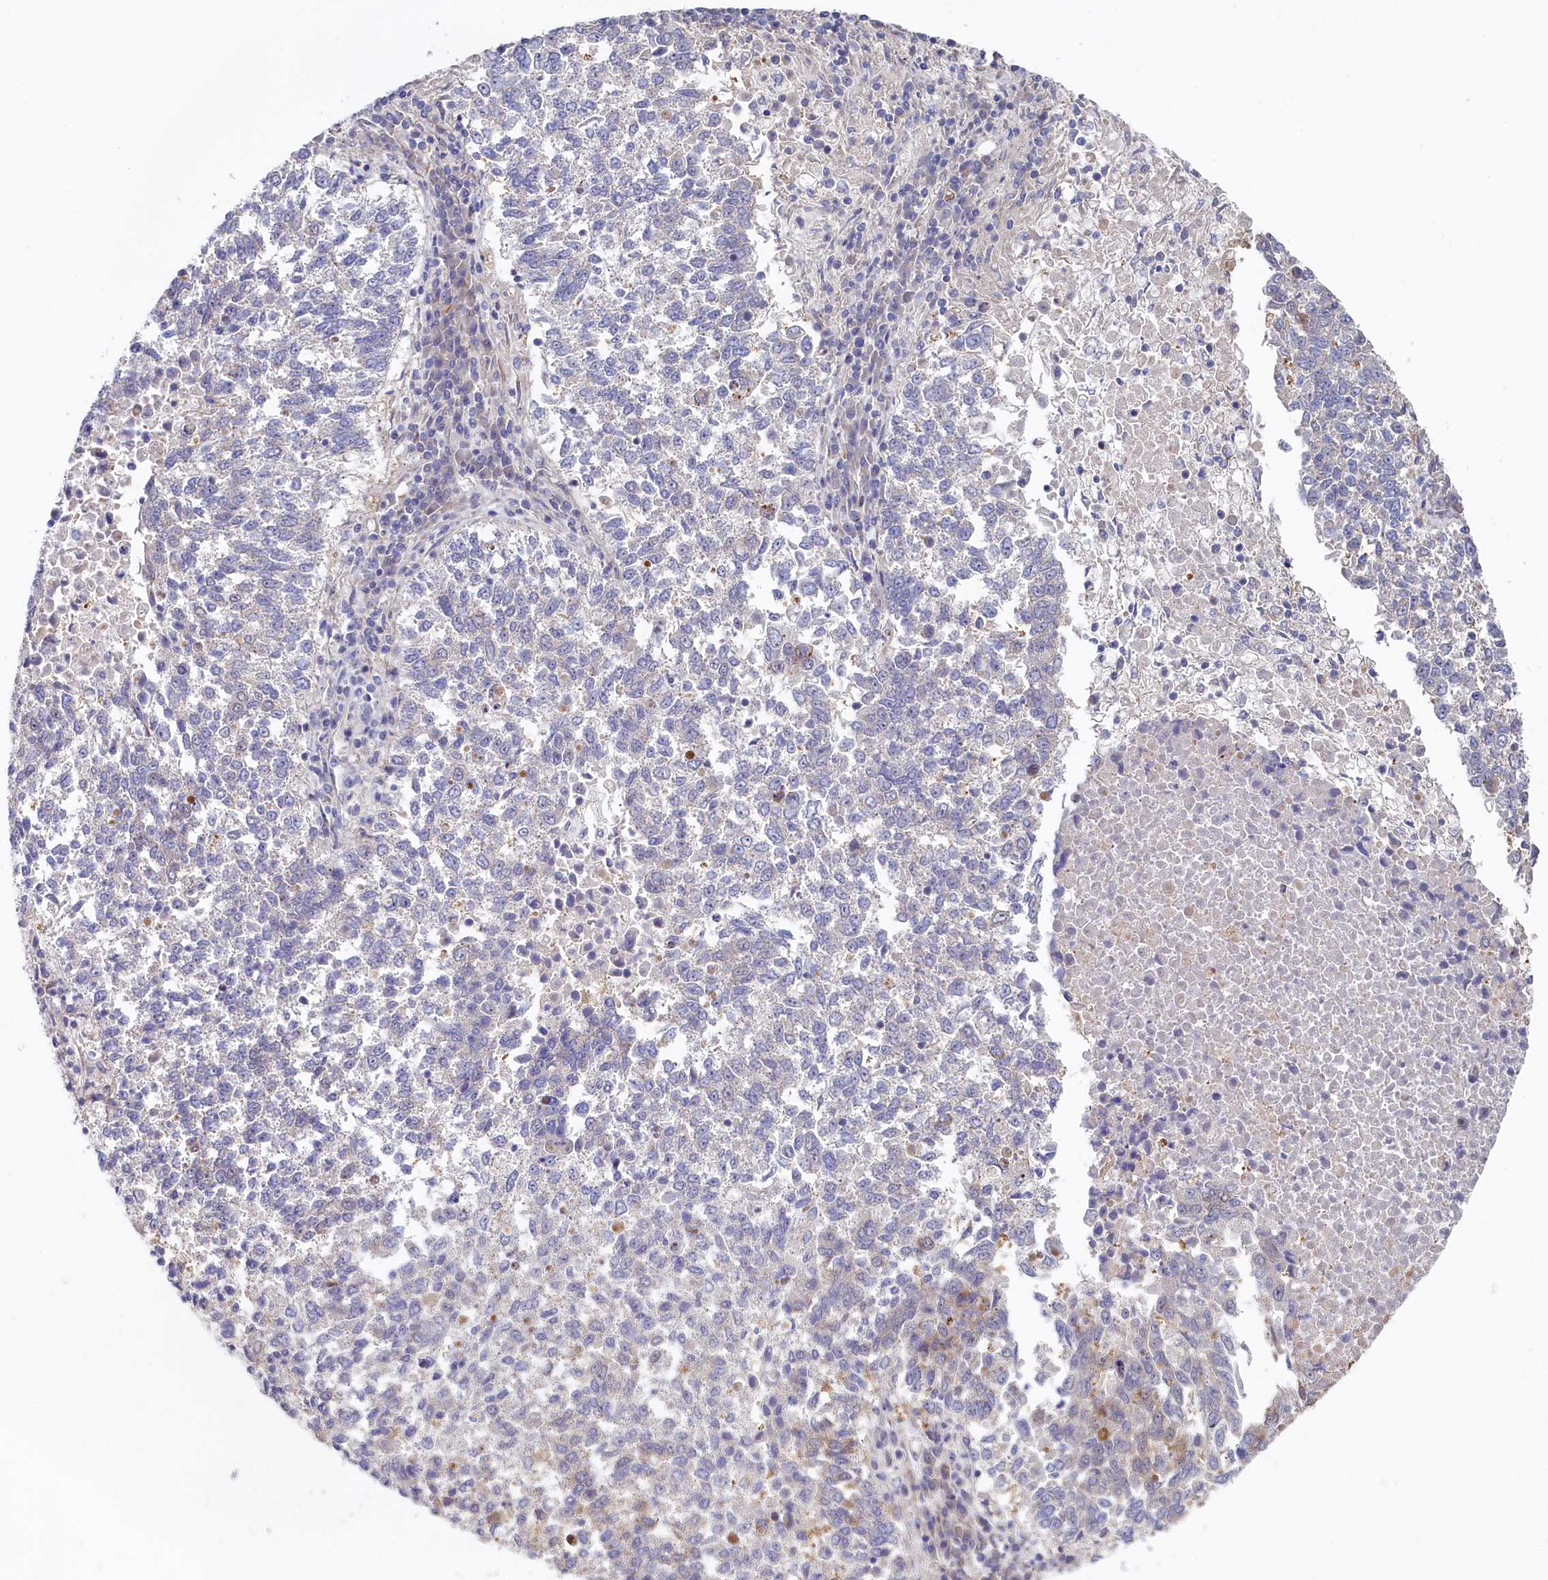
{"staining": {"intensity": "weak", "quantity": "<25%", "location": "cytoplasmic/membranous"}, "tissue": "lung cancer", "cell_type": "Tumor cells", "image_type": "cancer", "snomed": [{"axis": "morphology", "description": "Squamous cell carcinoma, NOS"}, {"axis": "topography", "description": "Lung"}], "caption": "Lung cancer was stained to show a protein in brown. There is no significant staining in tumor cells.", "gene": "PIK3C3", "patient": {"sex": "male", "age": 73}}